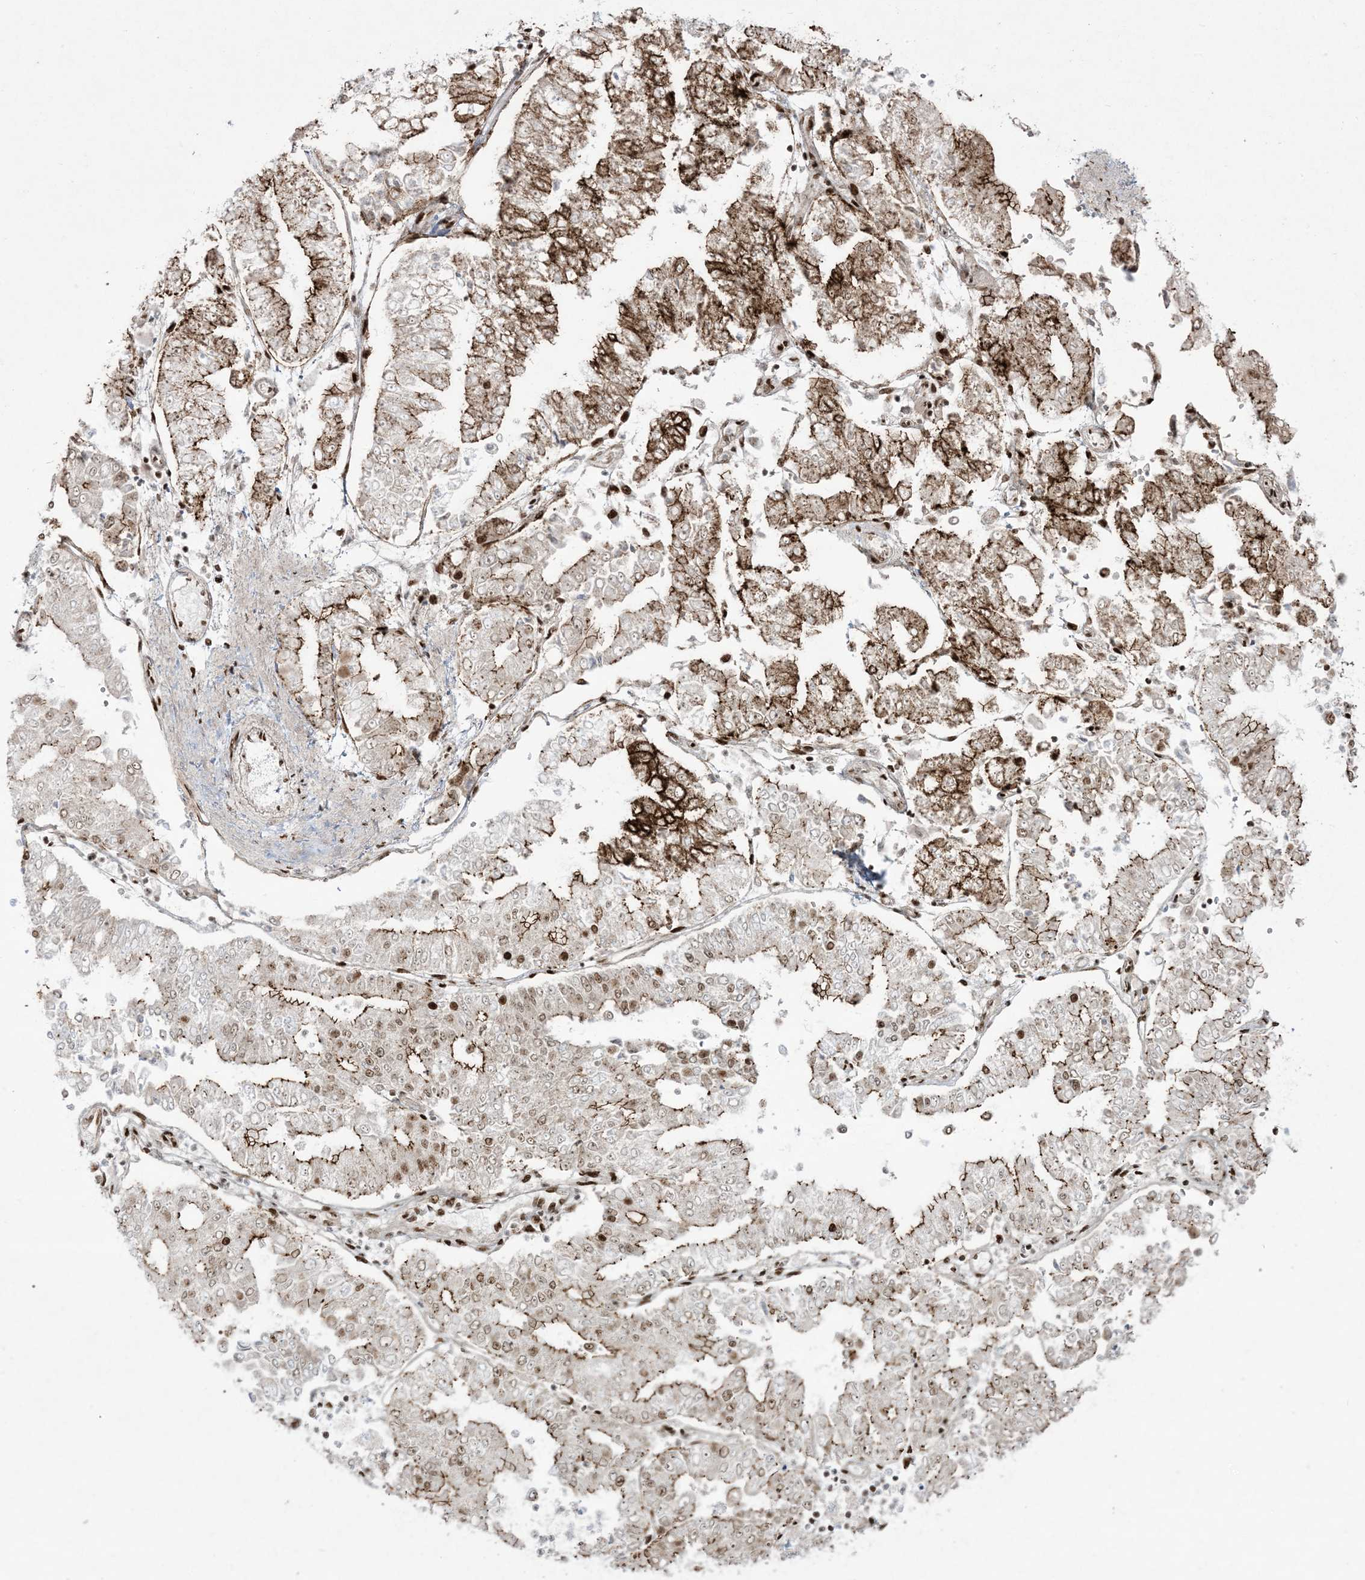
{"staining": {"intensity": "moderate", "quantity": "25%-75%", "location": "cytoplasmic/membranous,nuclear"}, "tissue": "stomach cancer", "cell_type": "Tumor cells", "image_type": "cancer", "snomed": [{"axis": "morphology", "description": "Adenocarcinoma, NOS"}, {"axis": "topography", "description": "Stomach"}], "caption": "Stomach adenocarcinoma stained with DAB (3,3'-diaminobenzidine) immunohistochemistry demonstrates medium levels of moderate cytoplasmic/membranous and nuclear positivity in about 25%-75% of tumor cells.", "gene": "RBM10", "patient": {"sex": "male", "age": 76}}